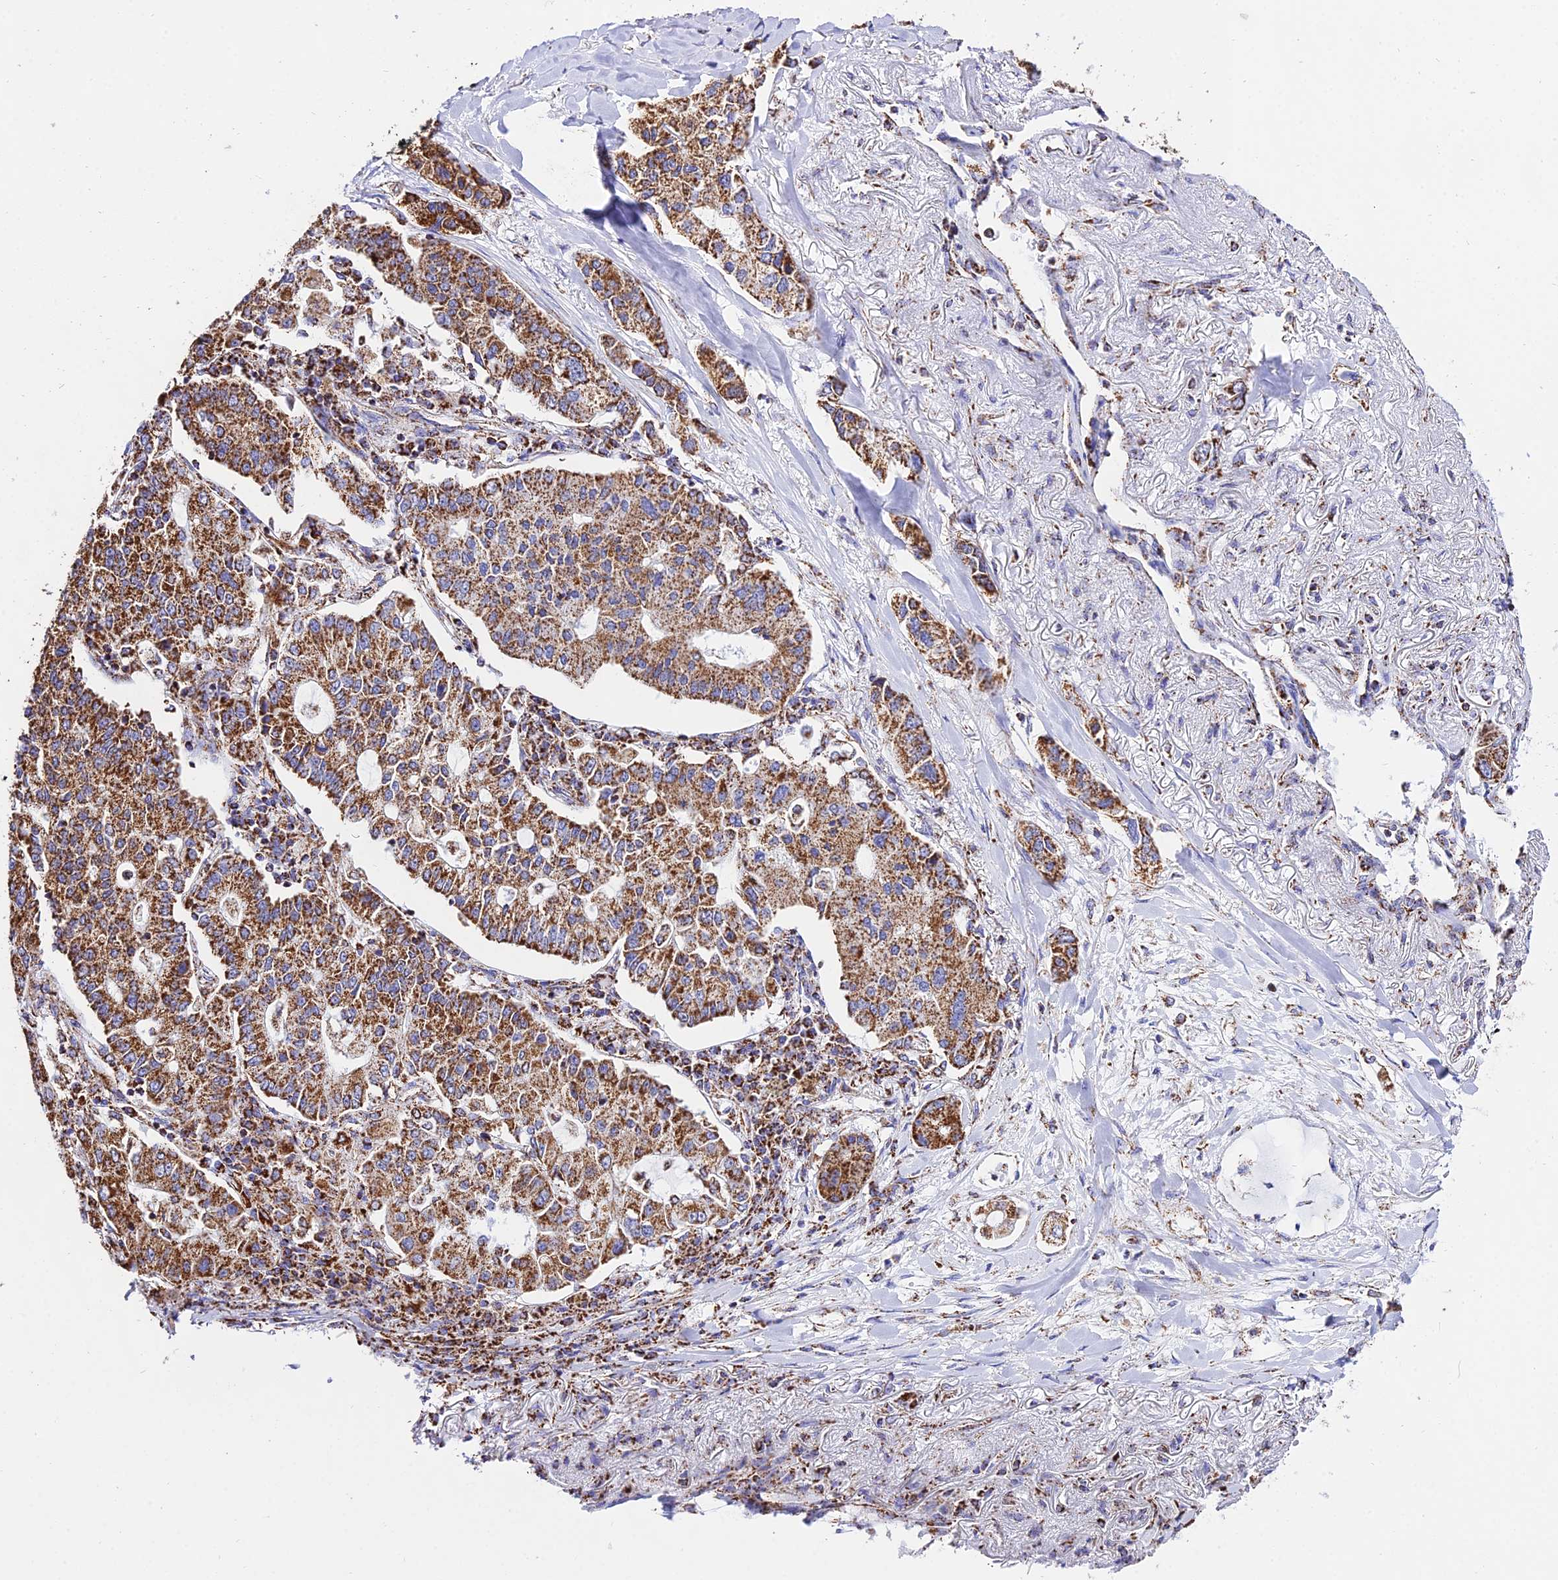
{"staining": {"intensity": "moderate", "quantity": ">75%", "location": "cytoplasmic/membranous"}, "tissue": "lung cancer", "cell_type": "Tumor cells", "image_type": "cancer", "snomed": [{"axis": "morphology", "description": "Adenocarcinoma, NOS"}, {"axis": "topography", "description": "Lung"}], "caption": "A high-resolution micrograph shows immunohistochemistry (IHC) staining of adenocarcinoma (lung), which shows moderate cytoplasmic/membranous staining in approximately >75% of tumor cells.", "gene": "ATP5PD", "patient": {"sex": "male", "age": 49}}